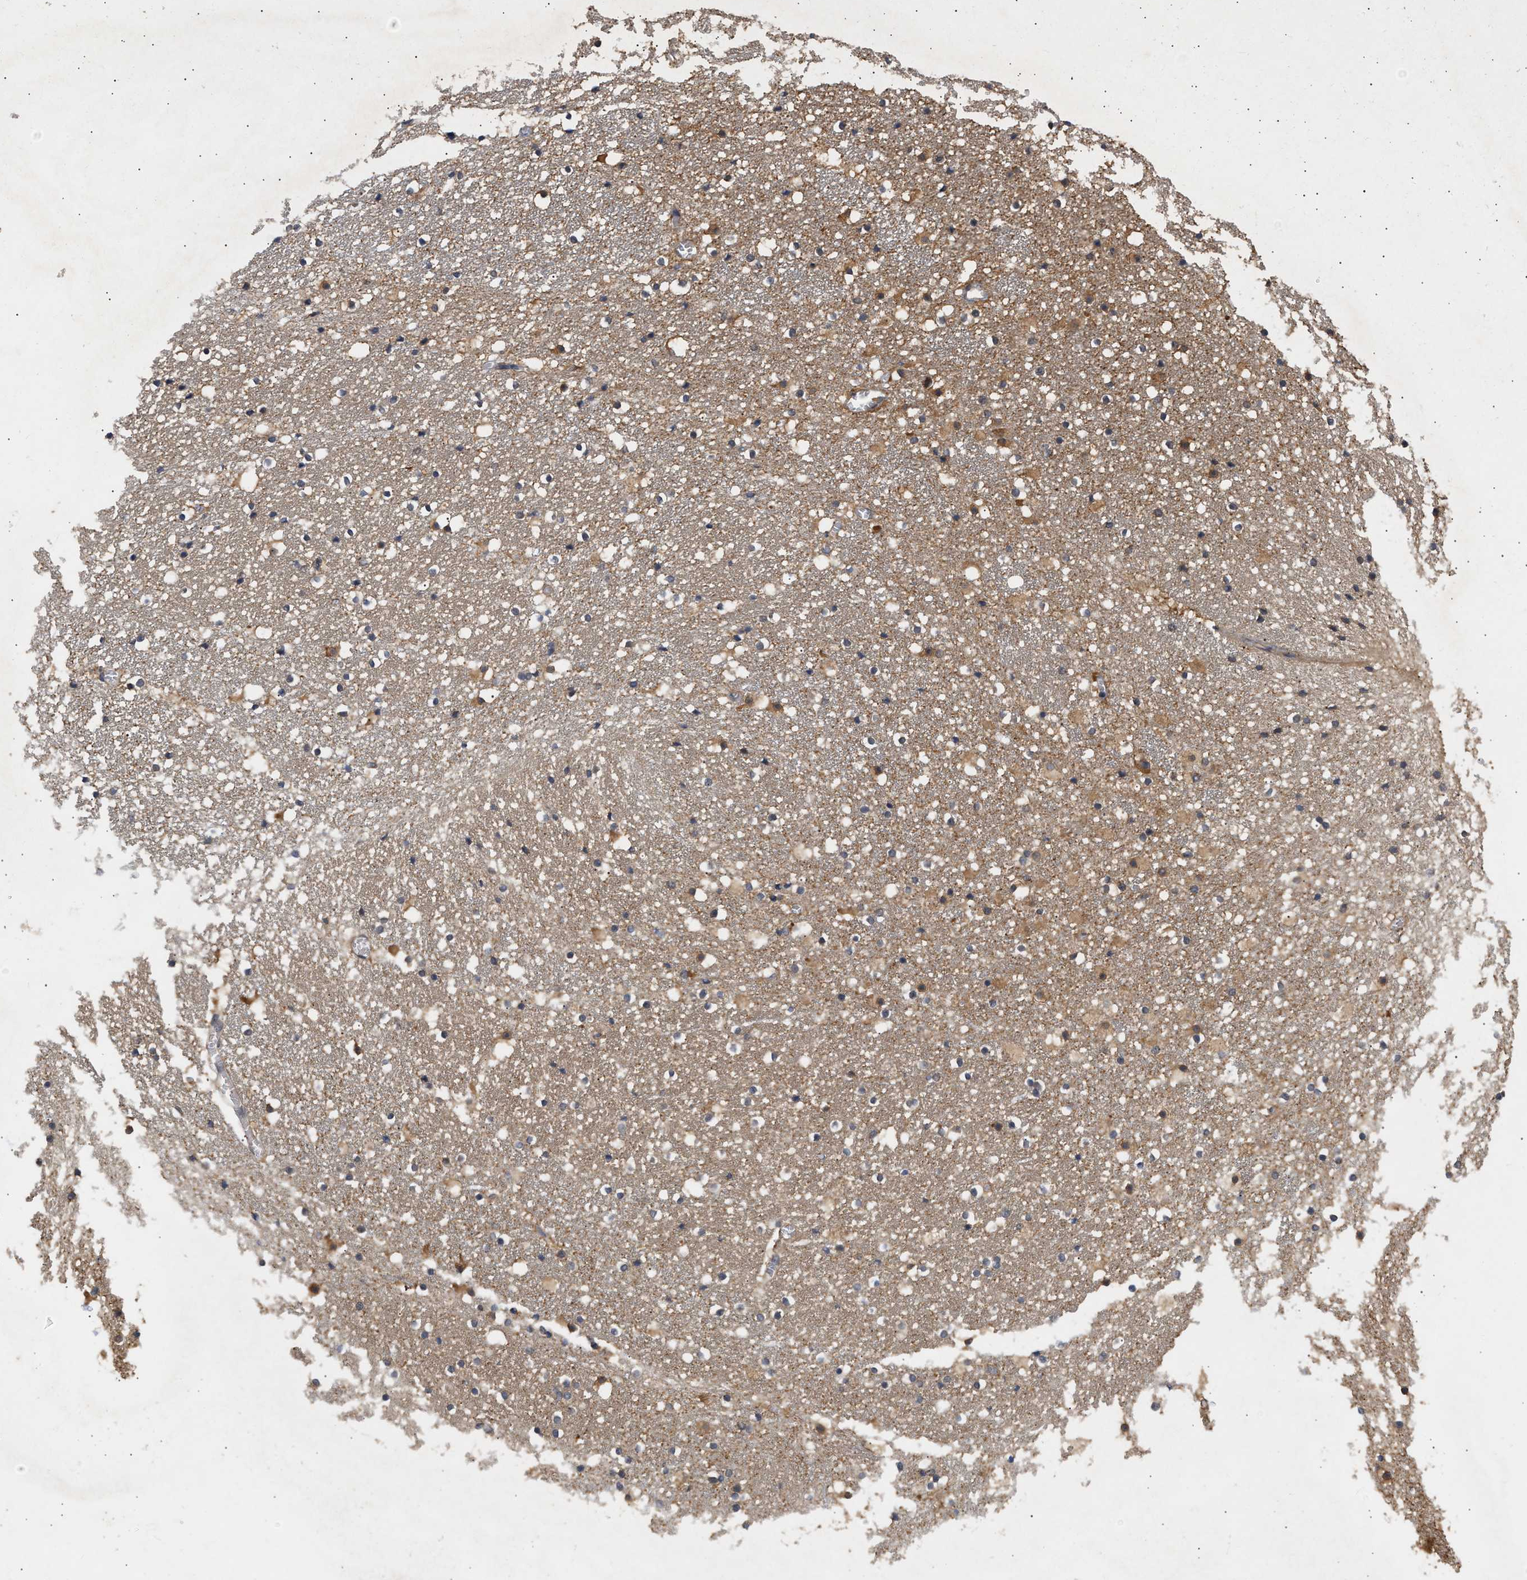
{"staining": {"intensity": "moderate", "quantity": "25%-75%", "location": "cytoplasmic/membranous"}, "tissue": "caudate", "cell_type": "Glial cells", "image_type": "normal", "snomed": [{"axis": "morphology", "description": "Normal tissue, NOS"}, {"axis": "topography", "description": "Lateral ventricle wall"}], "caption": "This photomicrograph reveals benign caudate stained with immunohistochemistry to label a protein in brown. The cytoplasmic/membranous of glial cells show moderate positivity for the protein. Nuclei are counter-stained blue.", "gene": "FITM1", "patient": {"sex": "male", "age": 45}}